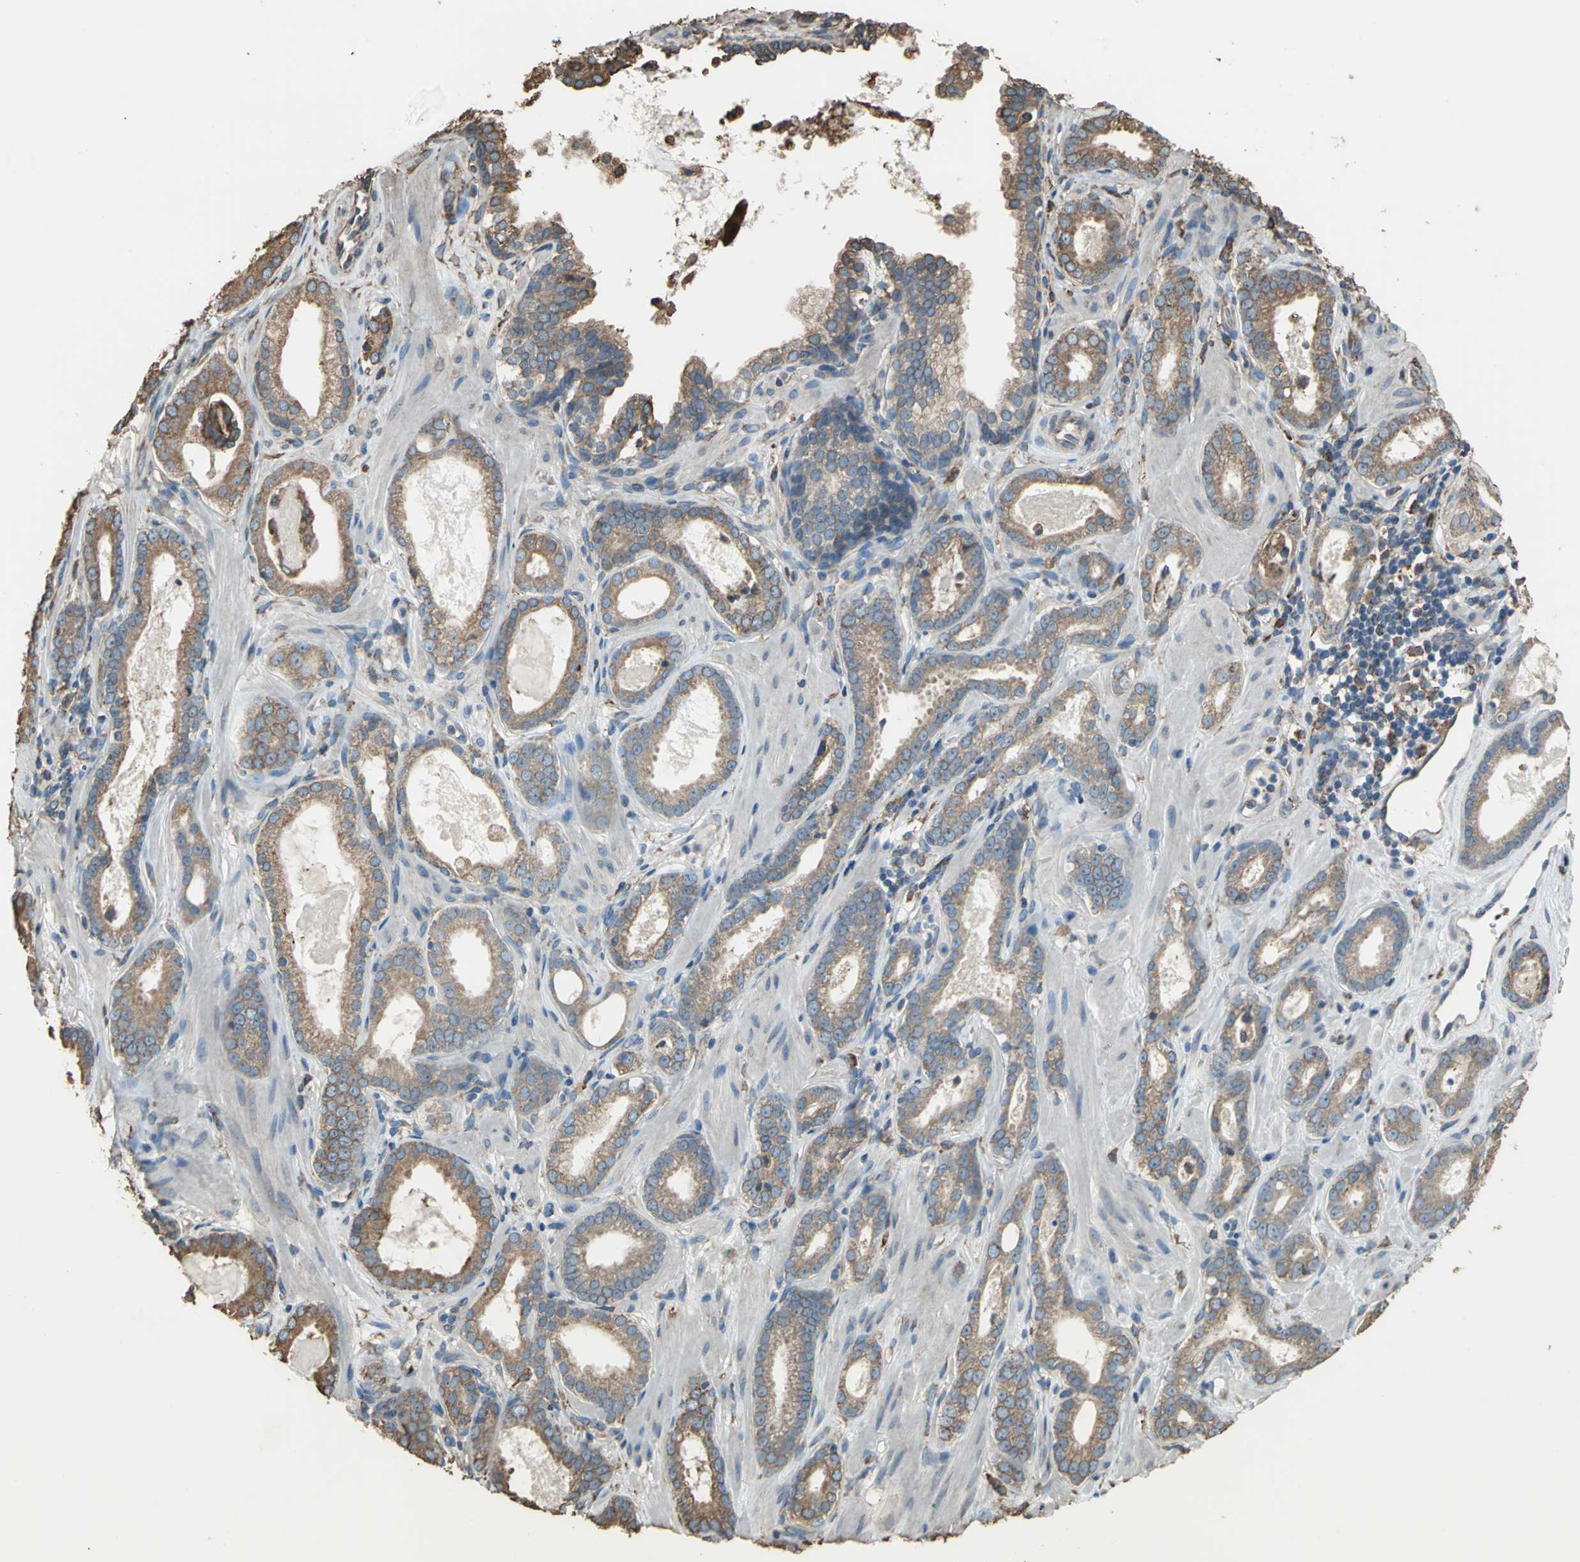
{"staining": {"intensity": "moderate", "quantity": ">75%", "location": "cytoplasmic/membranous"}, "tissue": "prostate cancer", "cell_type": "Tumor cells", "image_type": "cancer", "snomed": [{"axis": "morphology", "description": "Adenocarcinoma, Low grade"}, {"axis": "topography", "description": "Prostate"}], "caption": "Prostate adenocarcinoma (low-grade) stained for a protein demonstrates moderate cytoplasmic/membranous positivity in tumor cells. (DAB IHC with brightfield microscopy, high magnification).", "gene": "GPANK1", "patient": {"sex": "male", "age": 57}}